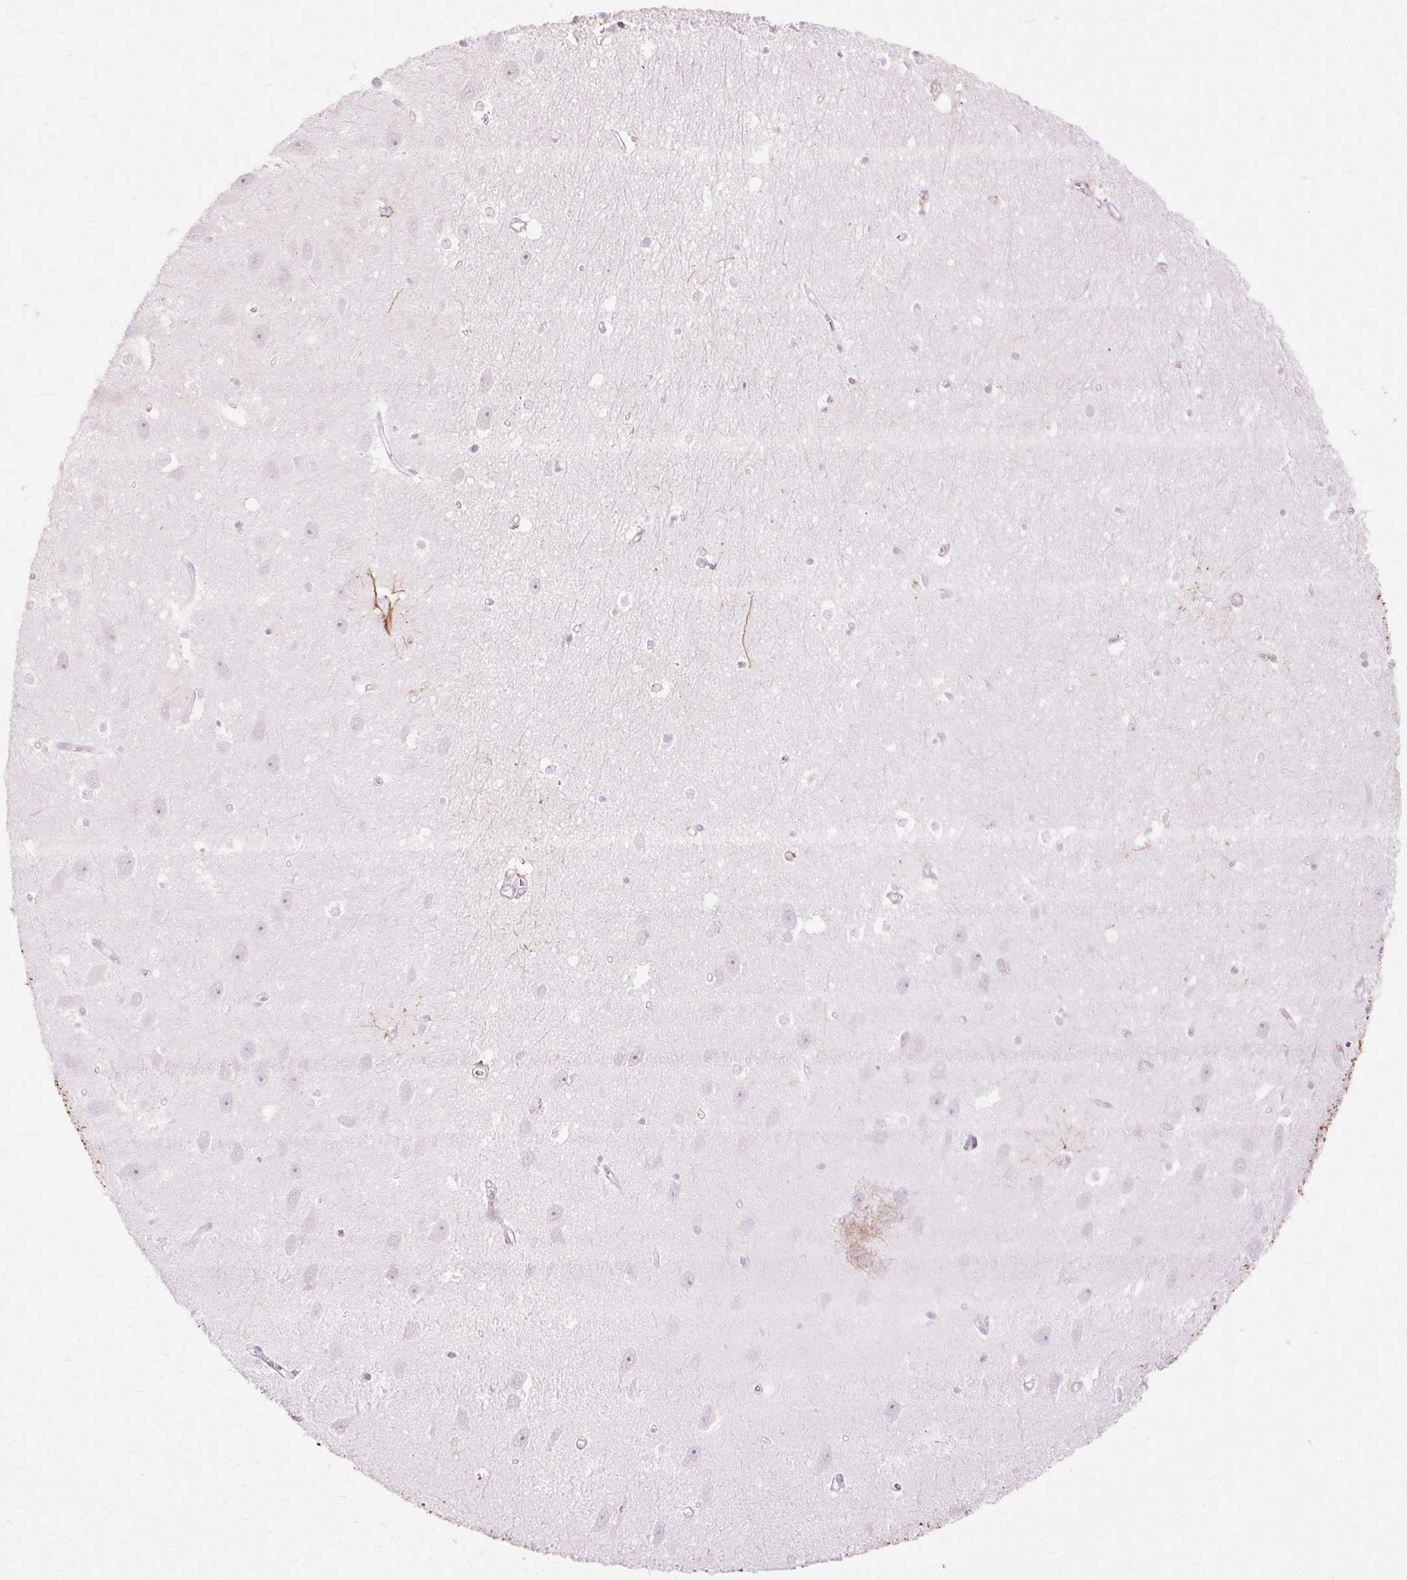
{"staining": {"intensity": "negative", "quantity": "none", "location": "none"}, "tissue": "hippocampus", "cell_type": "Glial cells", "image_type": "normal", "snomed": [{"axis": "morphology", "description": "Normal tissue, NOS"}, {"axis": "topography", "description": "Hippocampus"}], "caption": "A photomicrograph of human hippocampus is negative for staining in glial cells. Nuclei are stained in blue.", "gene": "C3orf49", "patient": {"sex": "female", "age": 64}}